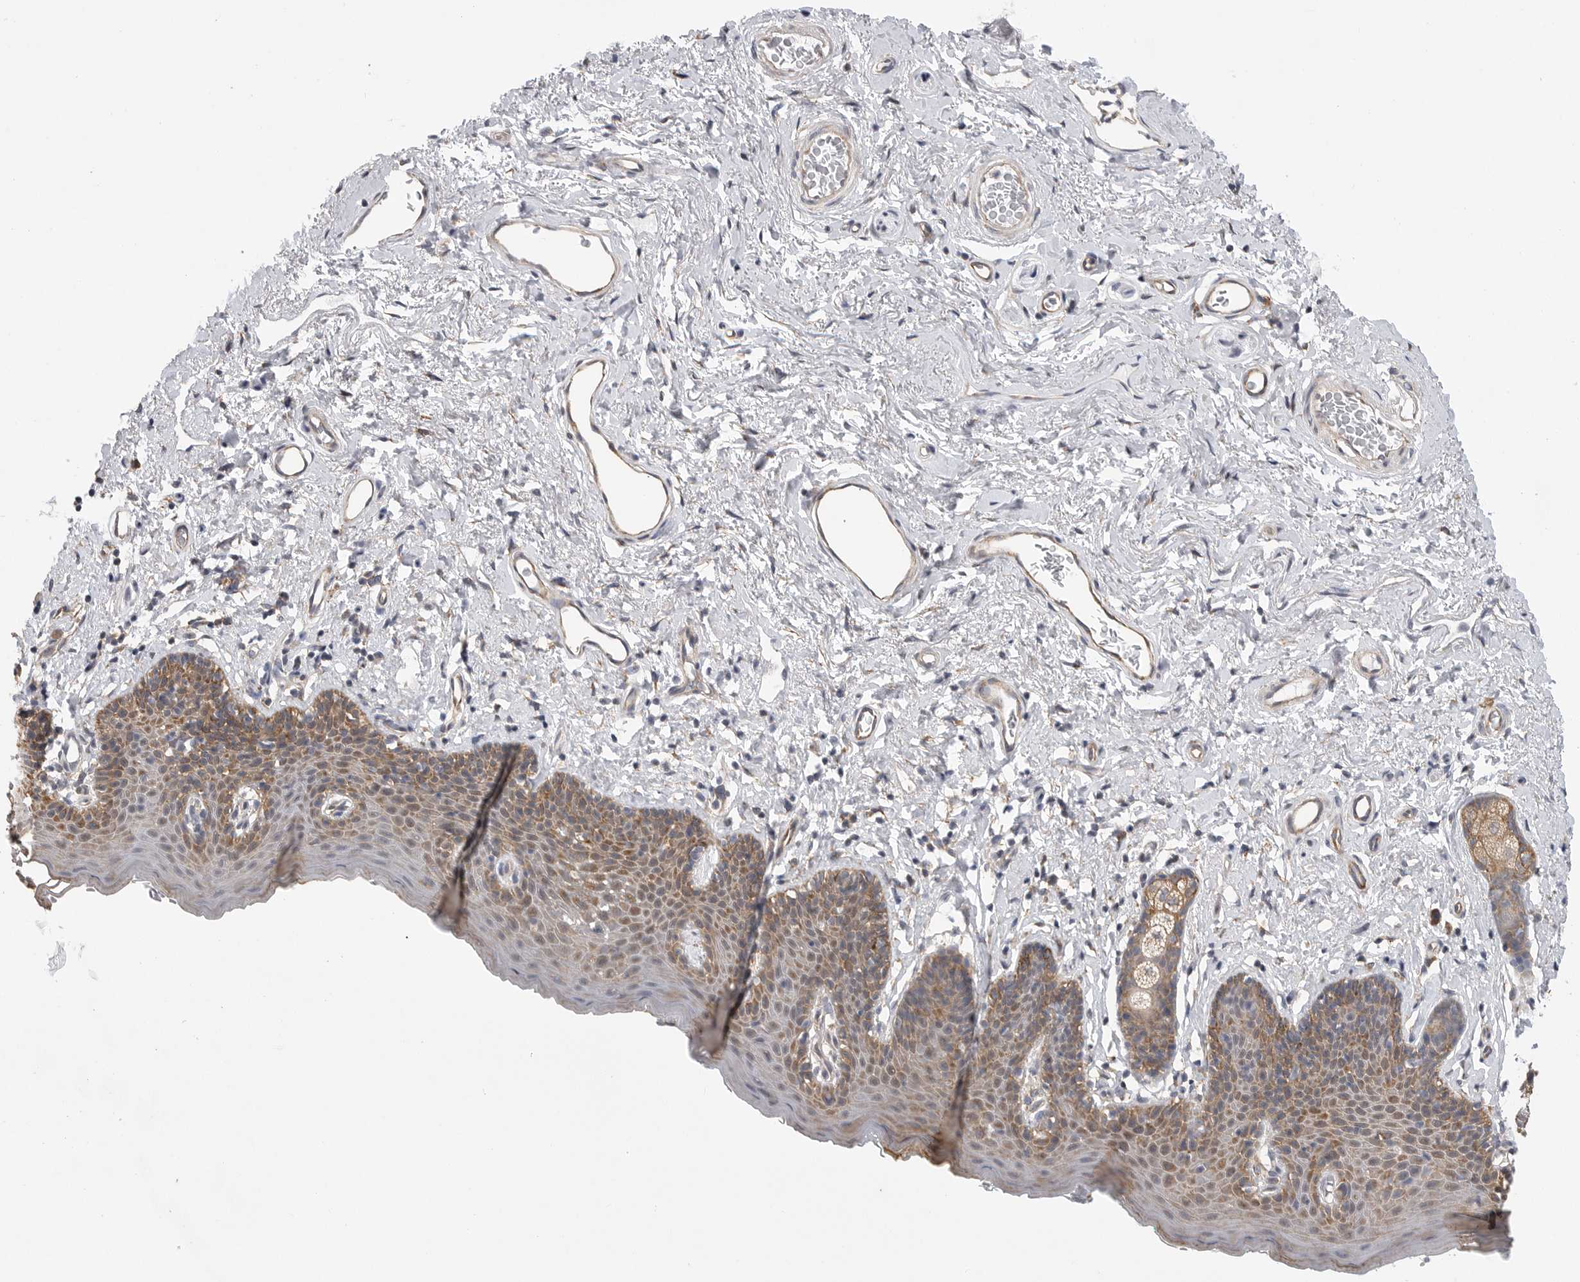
{"staining": {"intensity": "moderate", "quantity": ">75%", "location": "cytoplasmic/membranous"}, "tissue": "skin", "cell_type": "Epidermal cells", "image_type": "normal", "snomed": [{"axis": "morphology", "description": "Normal tissue, NOS"}, {"axis": "topography", "description": "Vulva"}], "caption": "This histopathology image displays immunohistochemistry (IHC) staining of unremarkable human skin, with medium moderate cytoplasmic/membranous staining in about >75% of epidermal cells.", "gene": "FBXO43", "patient": {"sex": "female", "age": 66}}